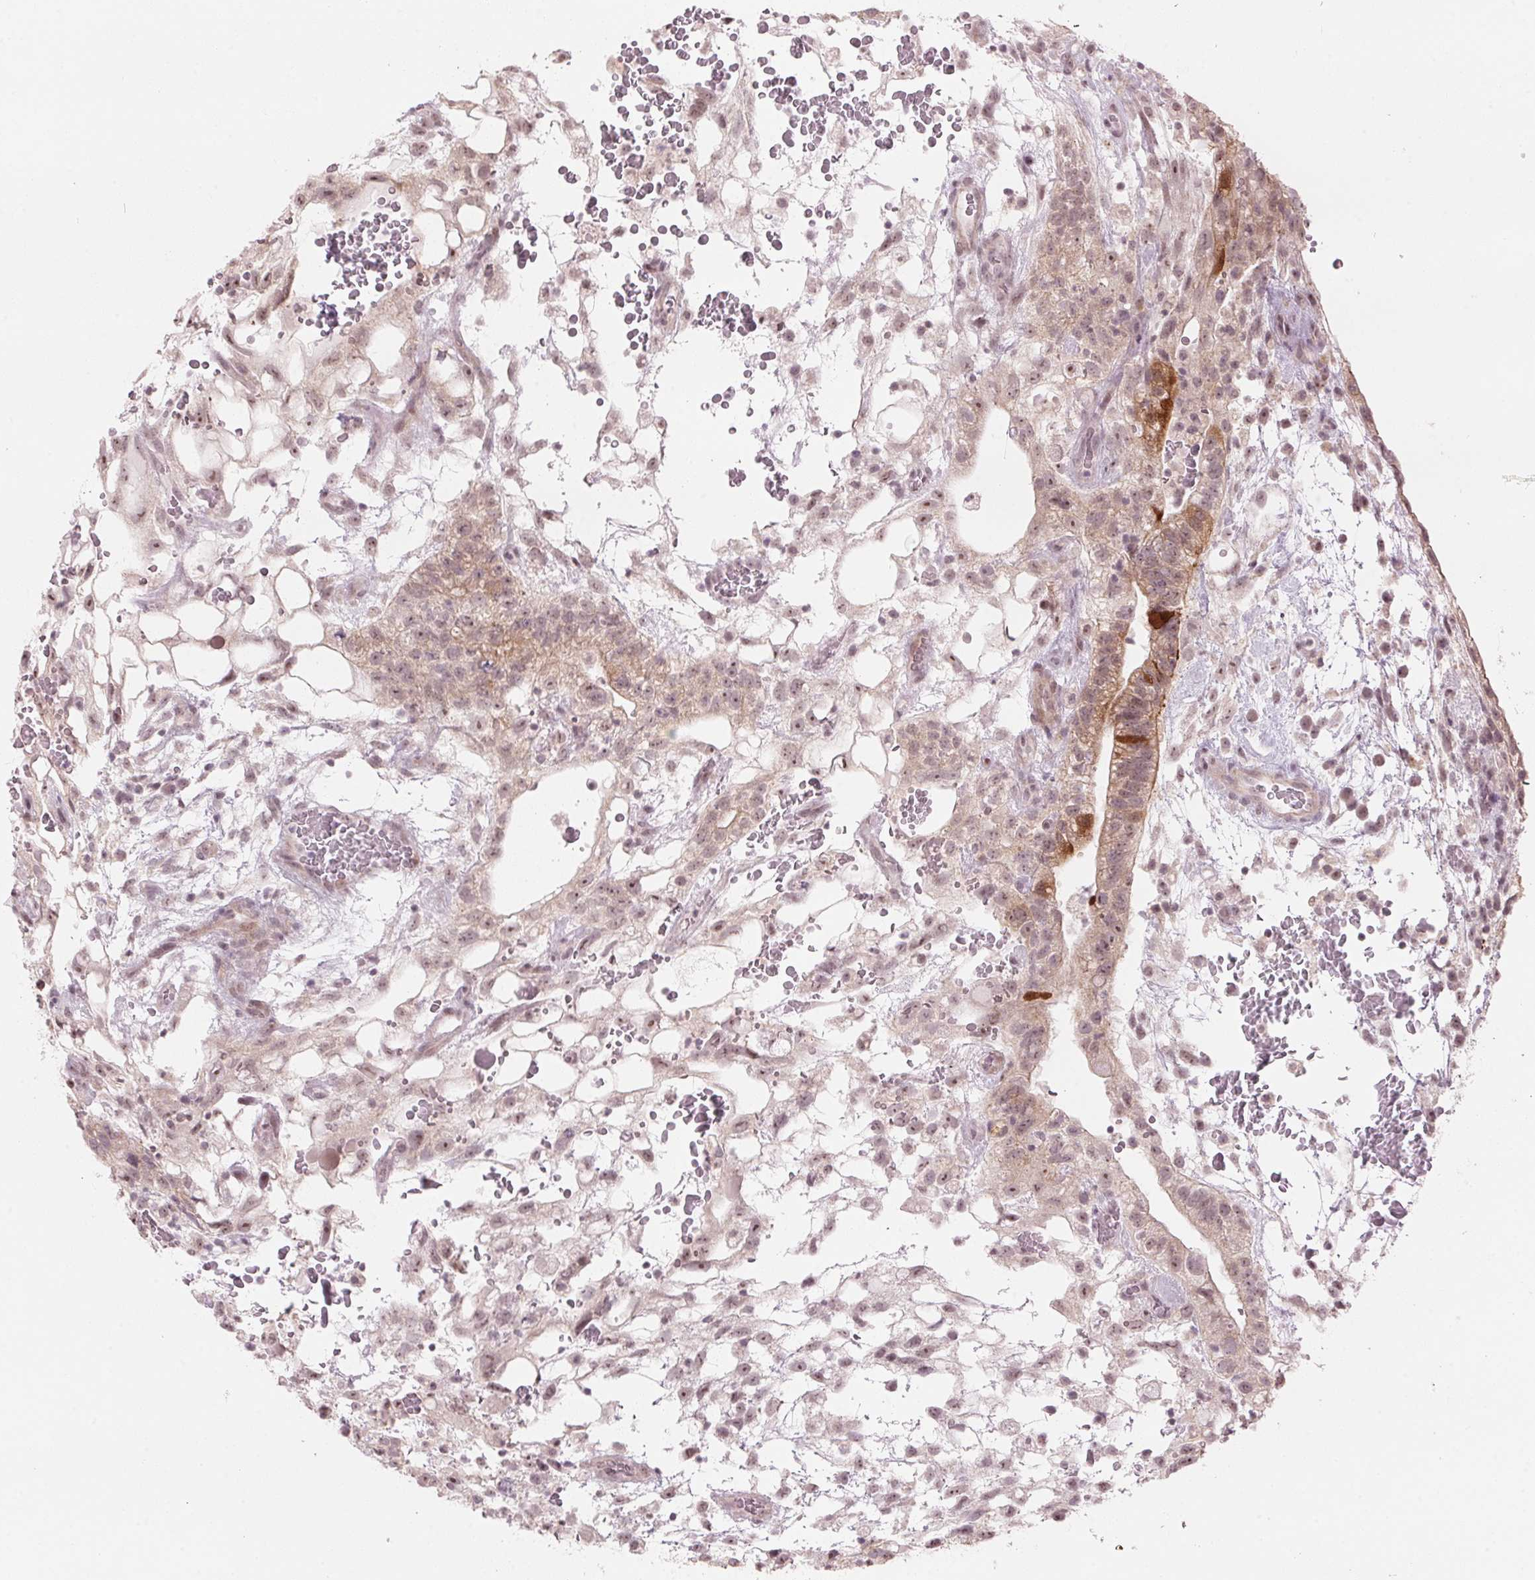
{"staining": {"intensity": "weak", "quantity": ">75%", "location": "cytoplasmic/membranous,nuclear"}, "tissue": "testis cancer", "cell_type": "Tumor cells", "image_type": "cancer", "snomed": [{"axis": "morphology", "description": "Normal tissue, NOS"}, {"axis": "morphology", "description": "Carcinoma, Embryonal, NOS"}, {"axis": "topography", "description": "Testis"}], "caption": "This is a micrograph of immunohistochemistry (IHC) staining of embryonal carcinoma (testis), which shows weak staining in the cytoplasmic/membranous and nuclear of tumor cells.", "gene": "TMED6", "patient": {"sex": "male", "age": 32}}